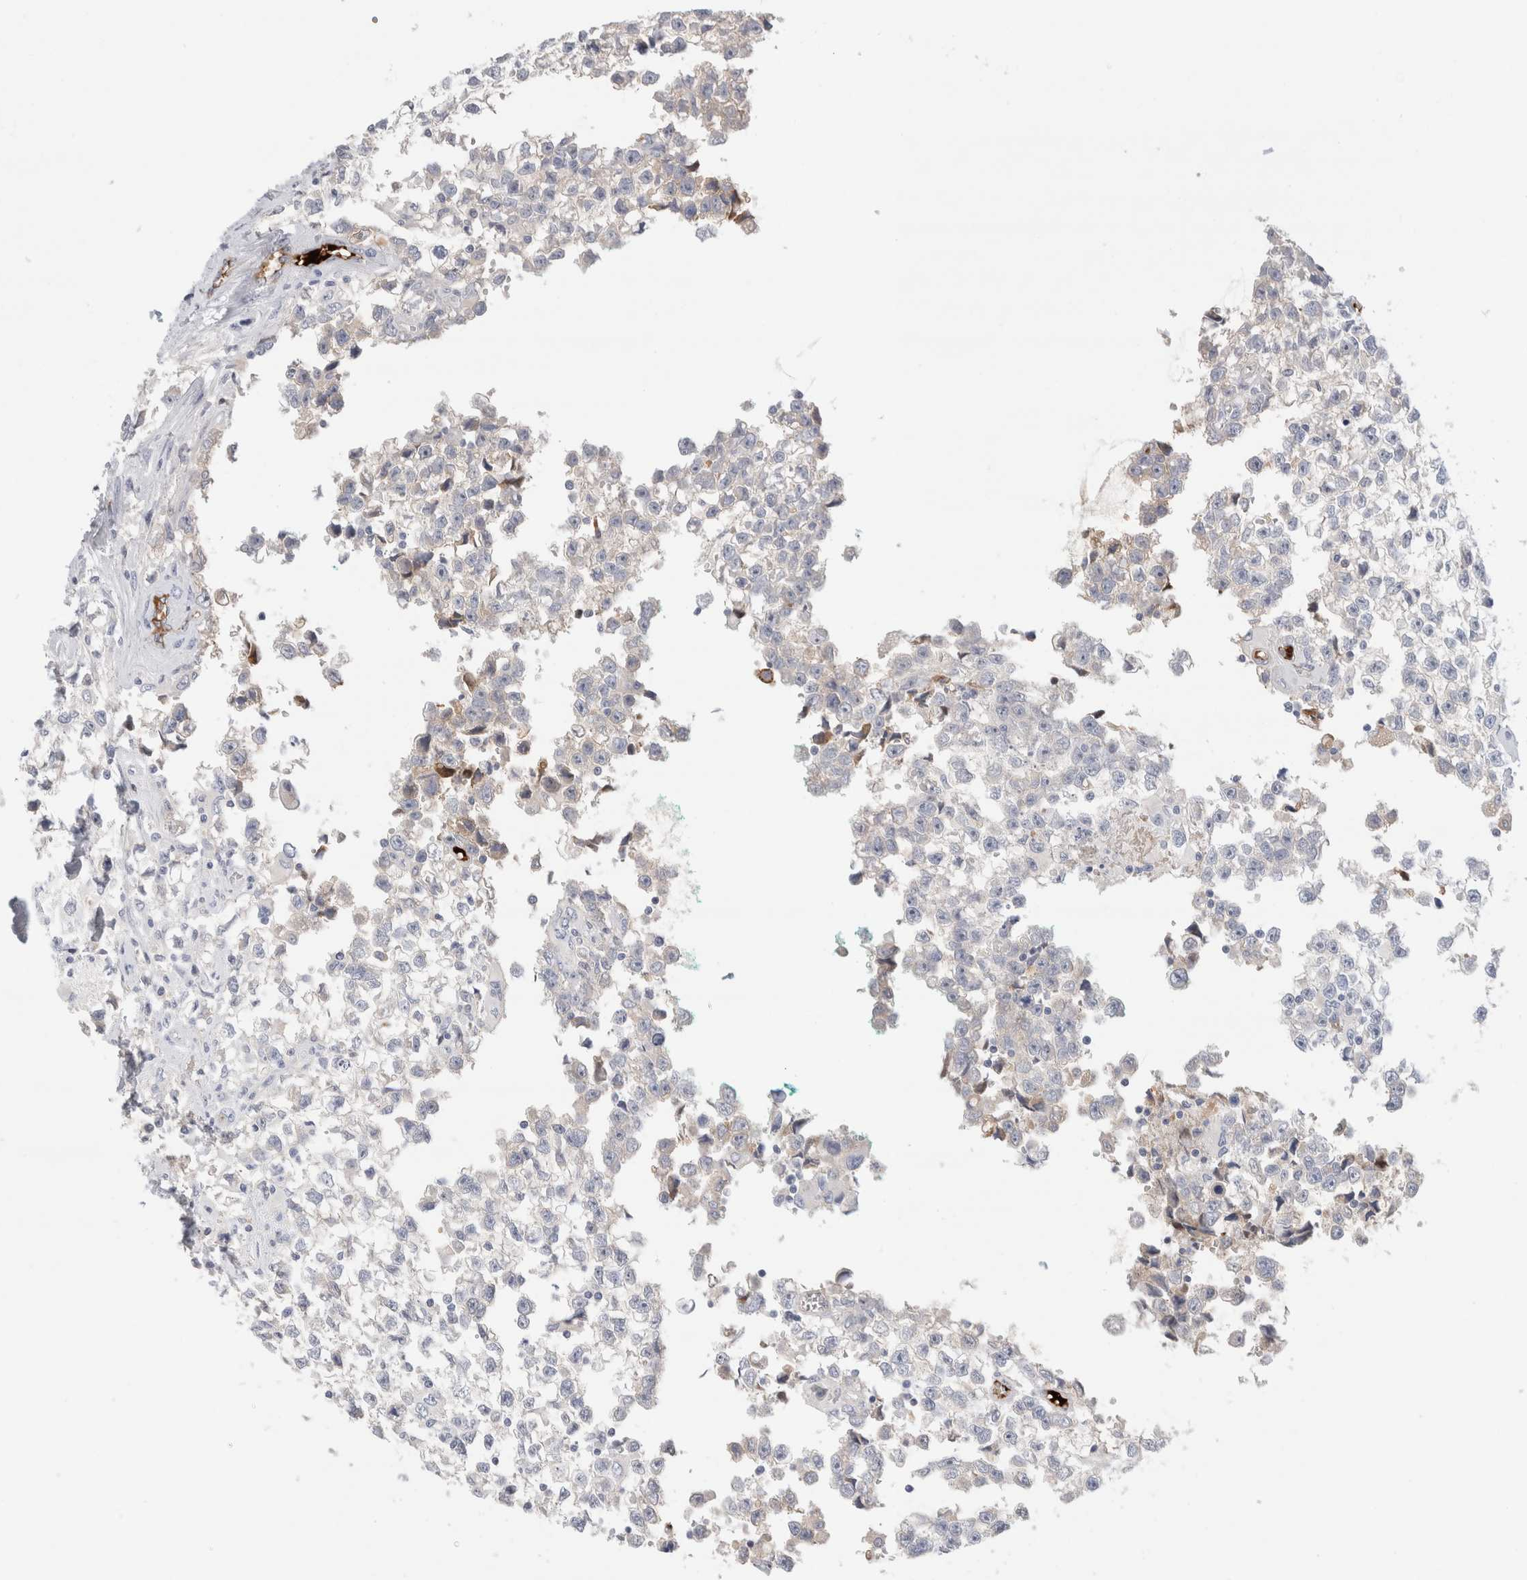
{"staining": {"intensity": "negative", "quantity": "none", "location": "none"}, "tissue": "testis cancer", "cell_type": "Tumor cells", "image_type": "cancer", "snomed": [{"axis": "morphology", "description": "Seminoma, NOS"}, {"axis": "morphology", "description": "Carcinoma, Embryonal, NOS"}, {"axis": "topography", "description": "Testis"}], "caption": "DAB immunohistochemical staining of human testis cancer shows no significant staining in tumor cells.", "gene": "ECHDC2", "patient": {"sex": "male", "age": 51}}